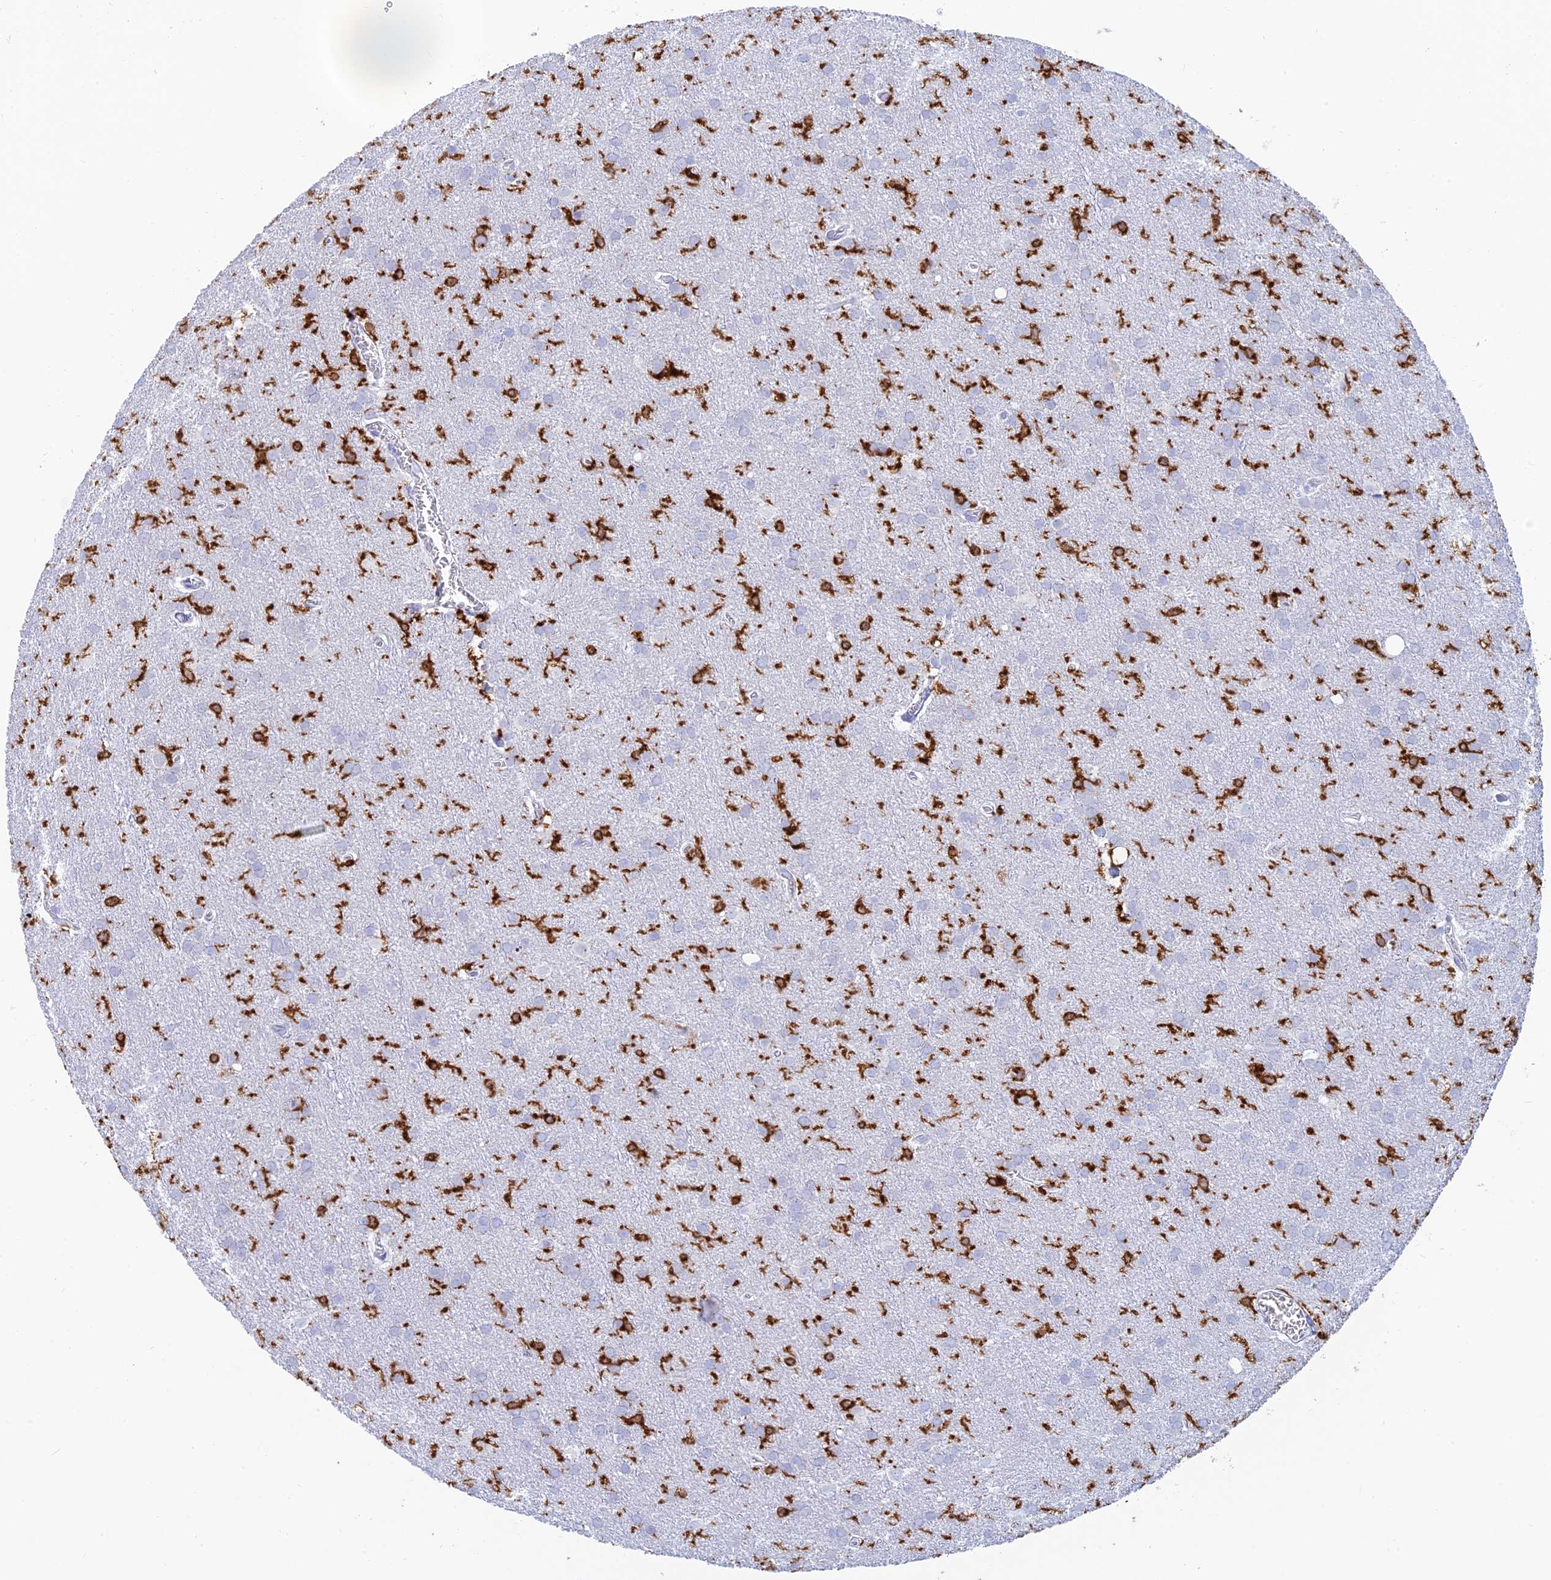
{"staining": {"intensity": "negative", "quantity": "none", "location": "none"}, "tissue": "glioma", "cell_type": "Tumor cells", "image_type": "cancer", "snomed": [{"axis": "morphology", "description": "Glioma, malignant, Low grade"}, {"axis": "topography", "description": "Brain"}], "caption": "A high-resolution image shows IHC staining of glioma, which demonstrates no significant expression in tumor cells.", "gene": "CEP152", "patient": {"sex": "female", "age": 32}}